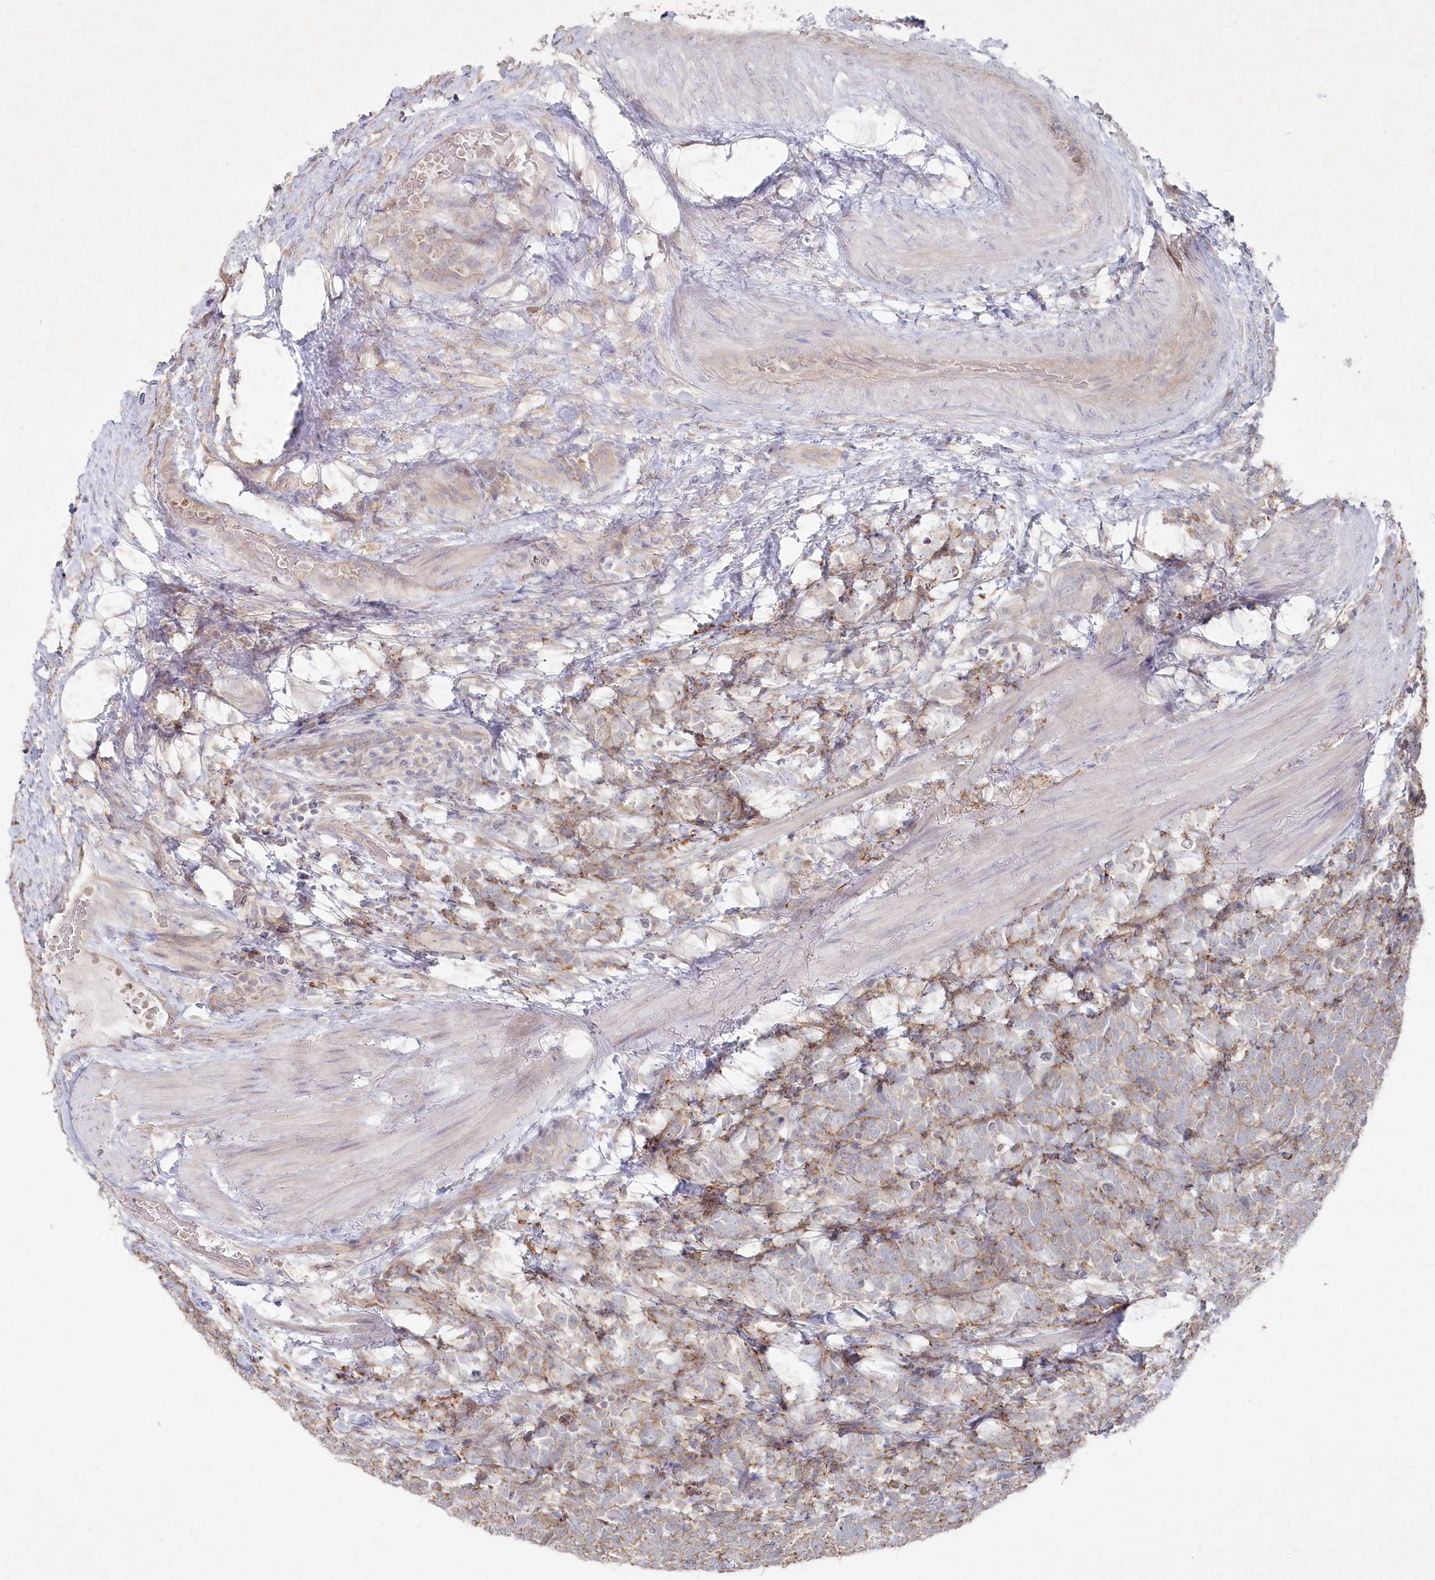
{"staining": {"intensity": "negative", "quantity": "none", "location": "none"}, "tissue": "urothelial cancer", "cell_type": "Tumor cells", "image_type": "cancer", "snomed": [{"axis": "morphology", "description": "Urothelial carcinoma, High grade"}, {"axis": "topography", "description": "Urinary bladder"}], "caption": "IHC of urothelial carcinoma (high-grade) displays no expression in tumor cells.", "gene": "TGFBRAP1", "patient": {"sex": "female", "age": 82}}